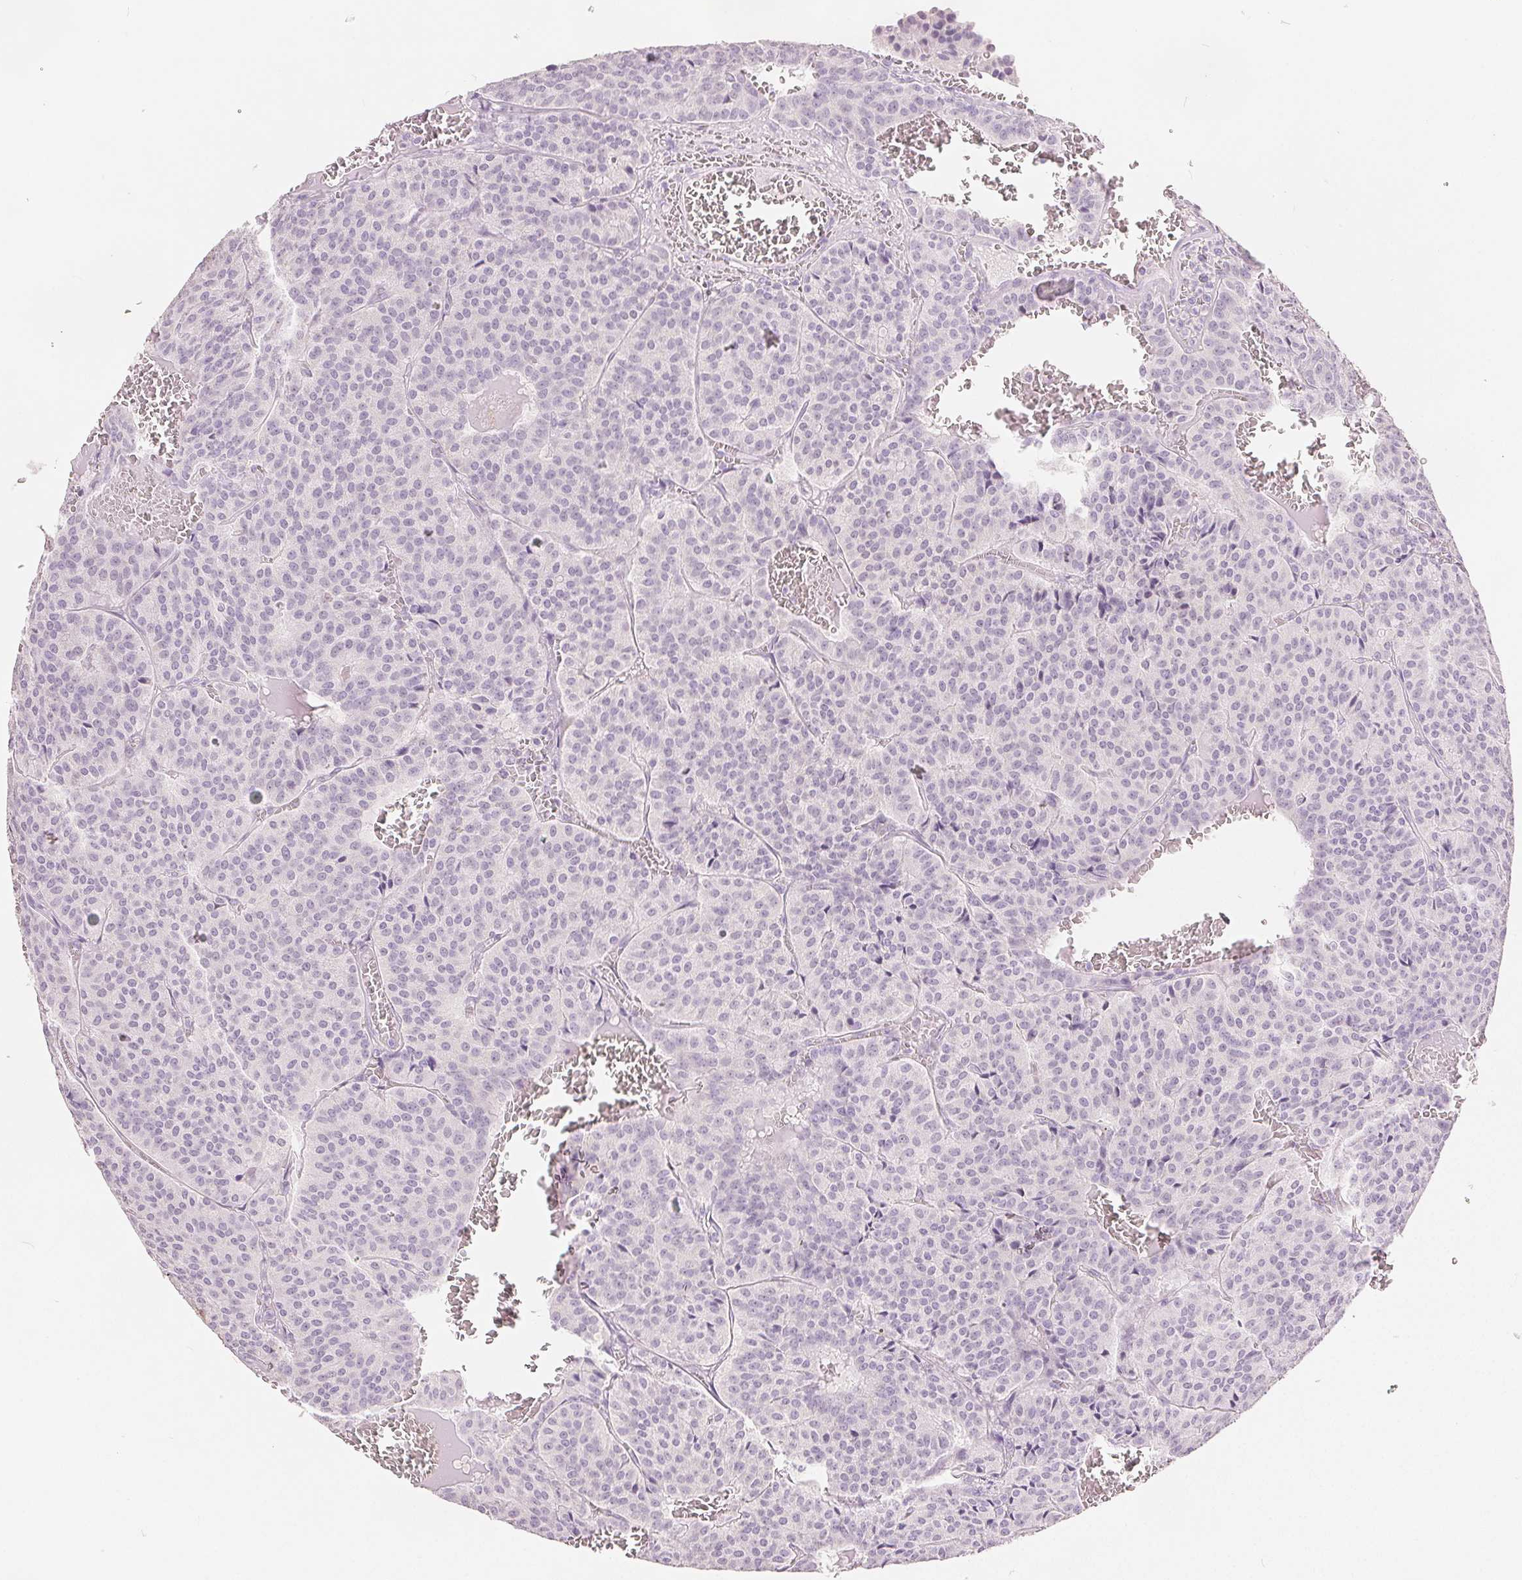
{"staining": {"intensity": "negative", "quantity": "none", "location": "none"}, "tissue": "carcinoid", "cell_type": "Tumor cells", "image_type": "cancer", "snomed": [{"axis": "morphology", "description": "Carcinoid, malignant, NOS"}, {"axis": "topography", "description": "Lung"}], "caption": "Immunohistochemistry of carcinoid displays no staining in tumor cells. (DAB immunohistochemistry (IHC) visualized using brightfield microscopy, high magnification).", "gene": "CA12", "patient": {"sex": "male", "age": 70}}